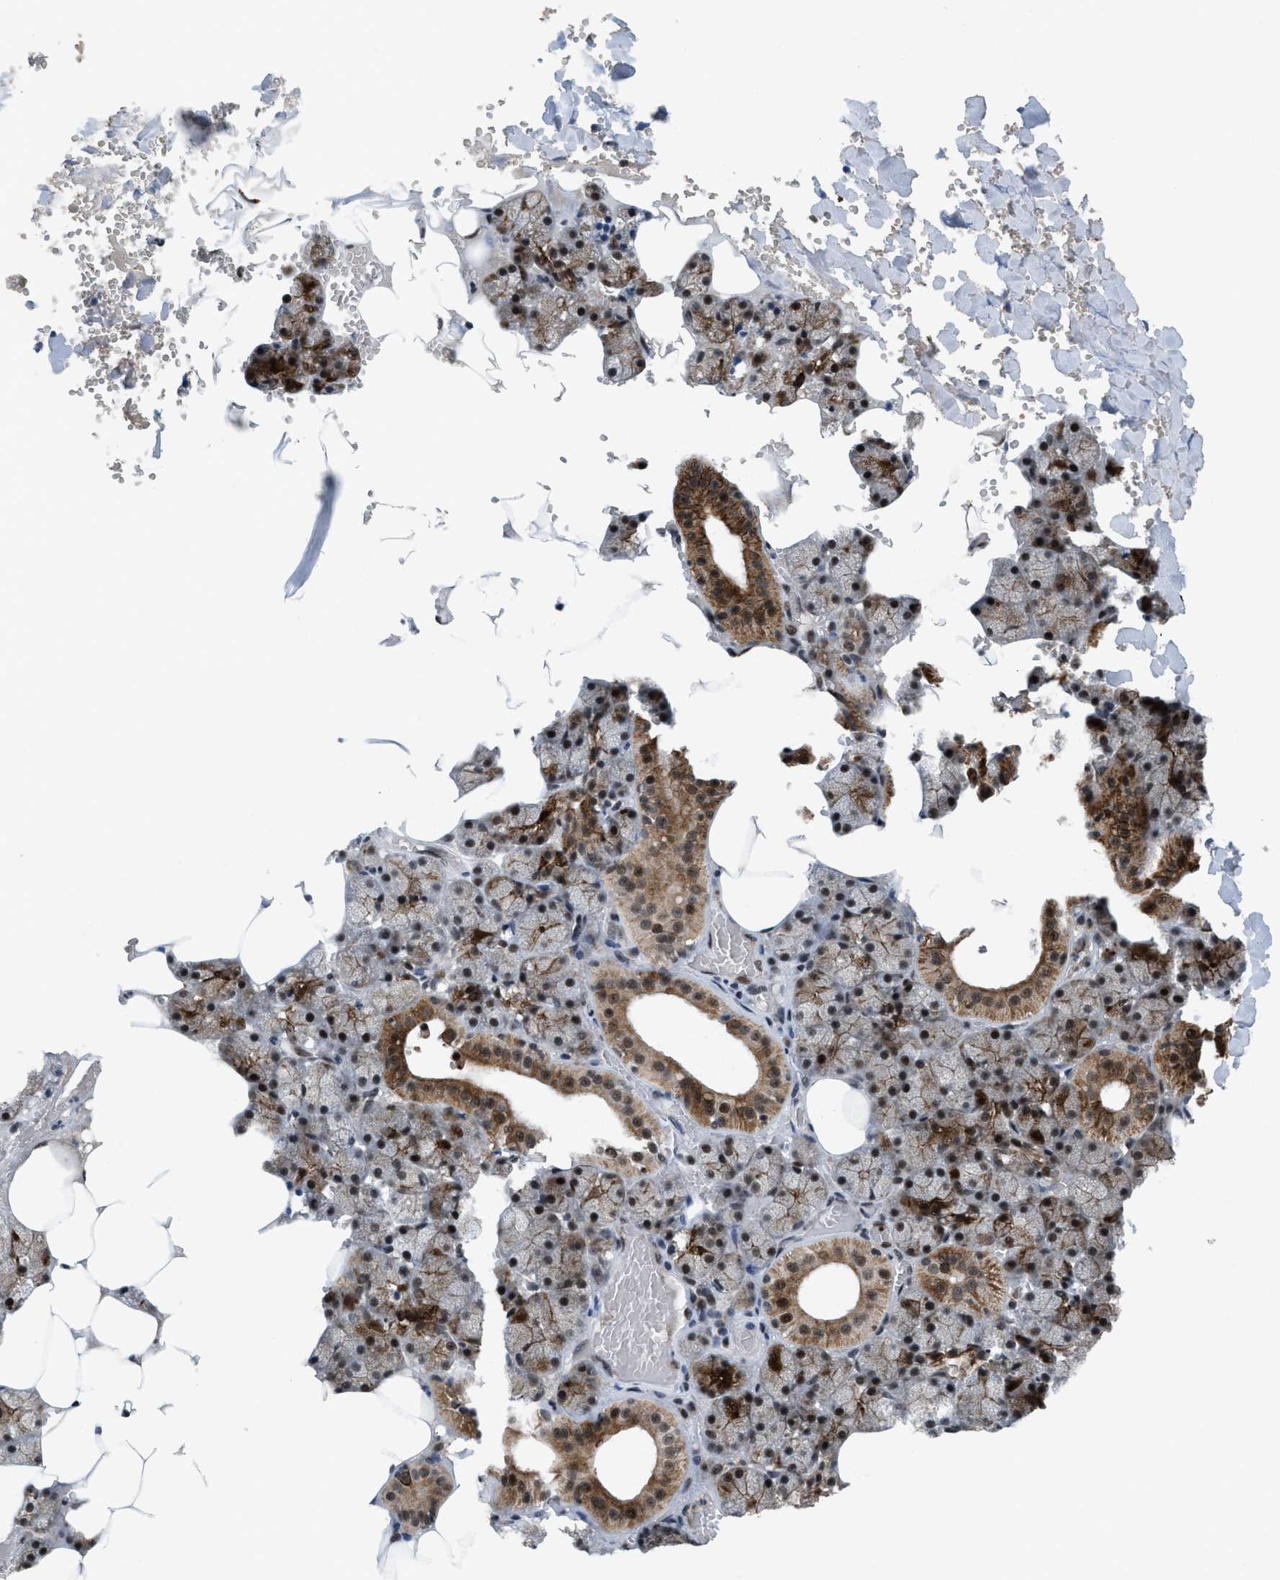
{"staining": {"intensity": "strong", "quantity": "25%-75%", "location": "cytoplasmic/membranous,nuclear"}, "tissue": "salivary gland", "cell_type": "Glandular cells", "image_type": "normal", "snomed": [{"axis": "morphology", "description": "Normal tissue, NOS"}, {"axis": "topography", "description": "Salivary gland"}], "caption": "Brown immunohistochemical staining in normal salivary gland shows strong cytoplasmic/membranous,nuclear staining in approximately 25%-75% of glandular cells.", "gene": "PRPF4", "patient": {"sex": "male", "age": 62}}